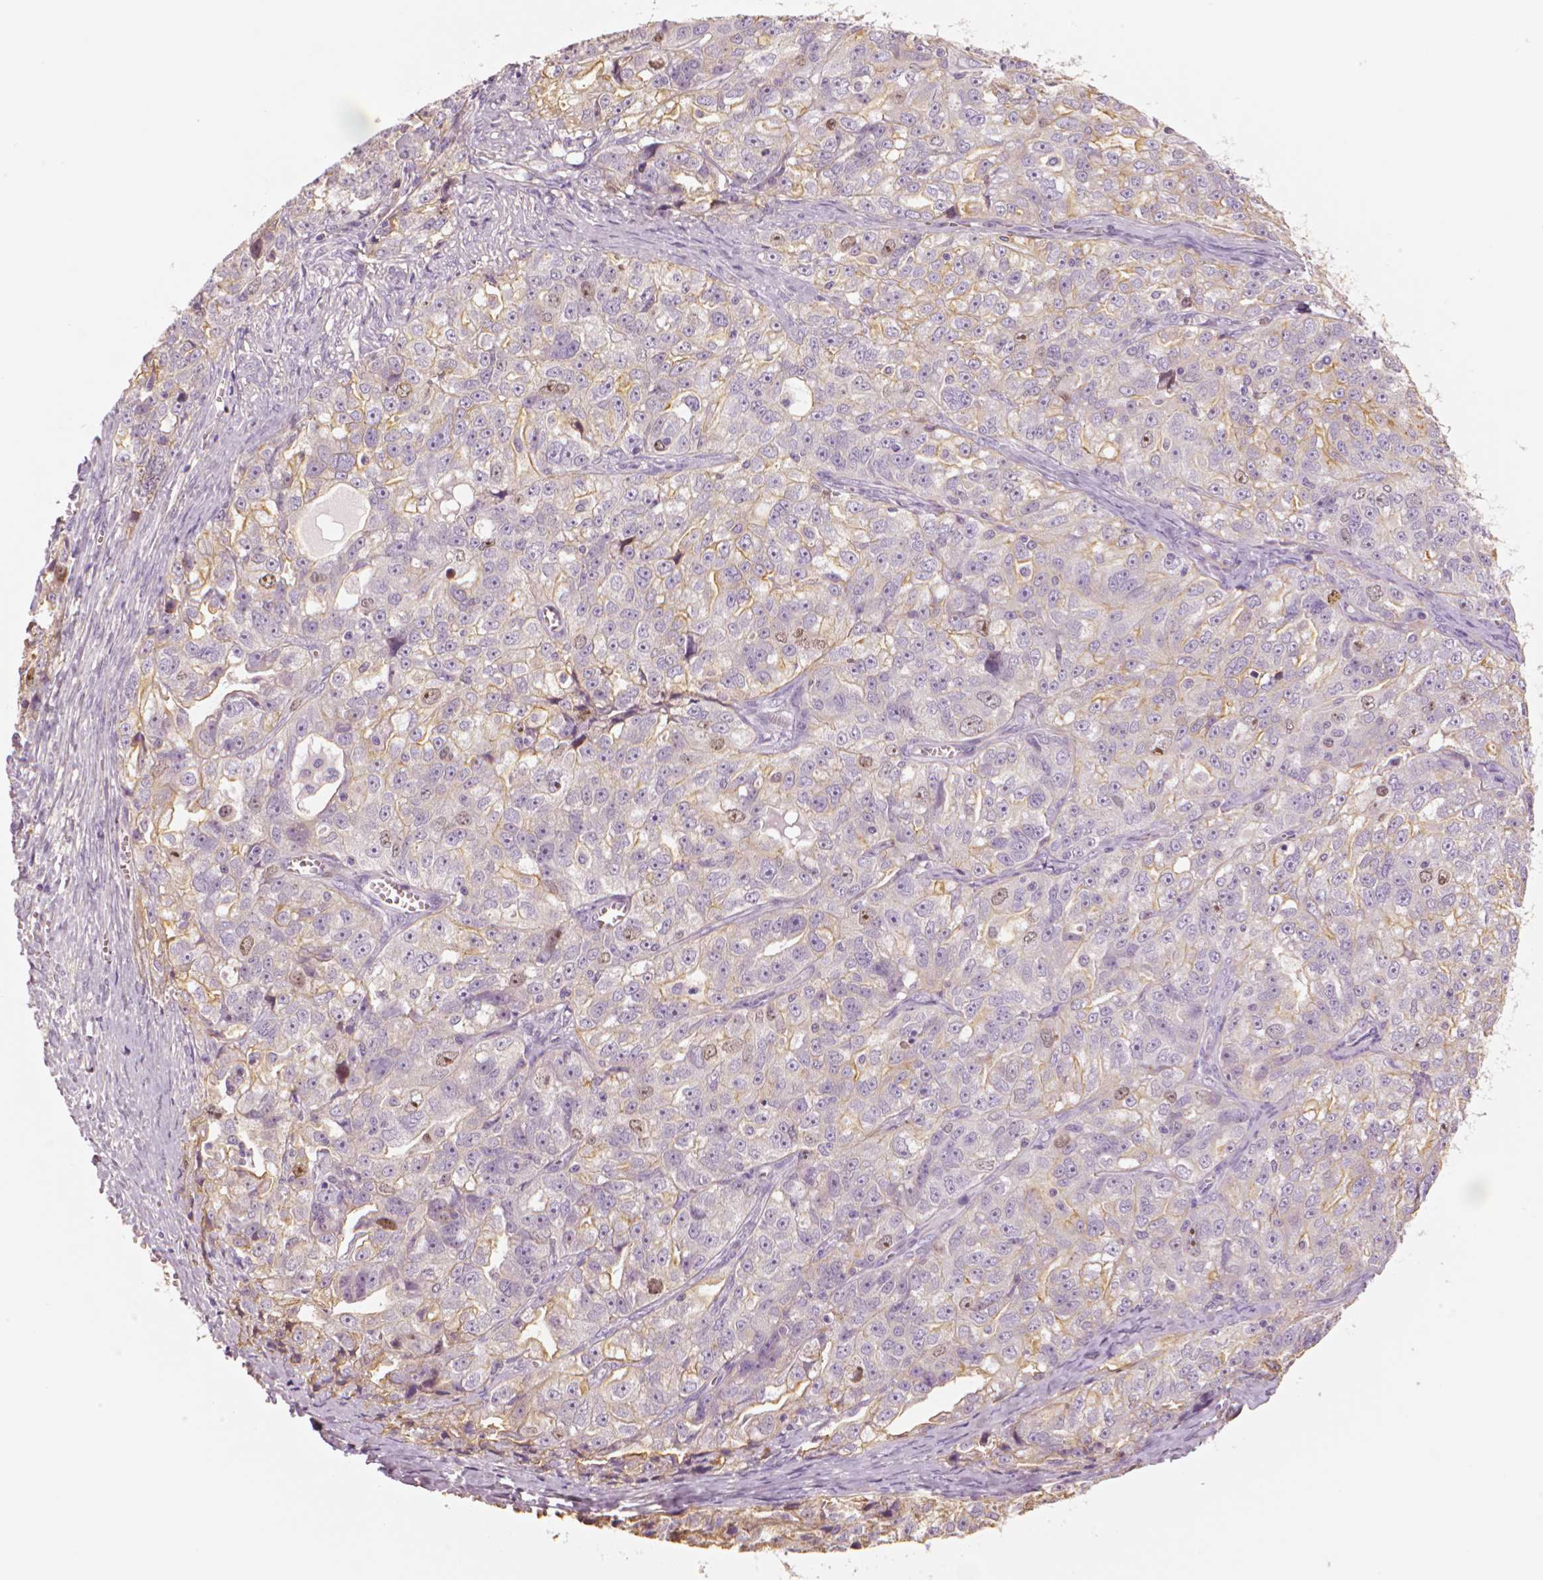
{"staining": {"intensity": "weak", "quantity": "<25%", "location": "cytoplasmic/membranous"}, "tissue": "ovarian cancer", "cell_type": "Tumor cells", "image_type": "cancer", "snomed": [{"axis": "morphology", "description": "Cystadenocarcinoma, serous, NOS"}, {"axis": "topography", "description": "Ovary"}], "caption": "This is a micrograph of IHC staining of serous cystadenocarcinoma (ovarian), which shows no expression in tumor cells. Nuclei are stained in blue.", "gene": "MKI67", "patient": {"sex": "female", "age": 51}}